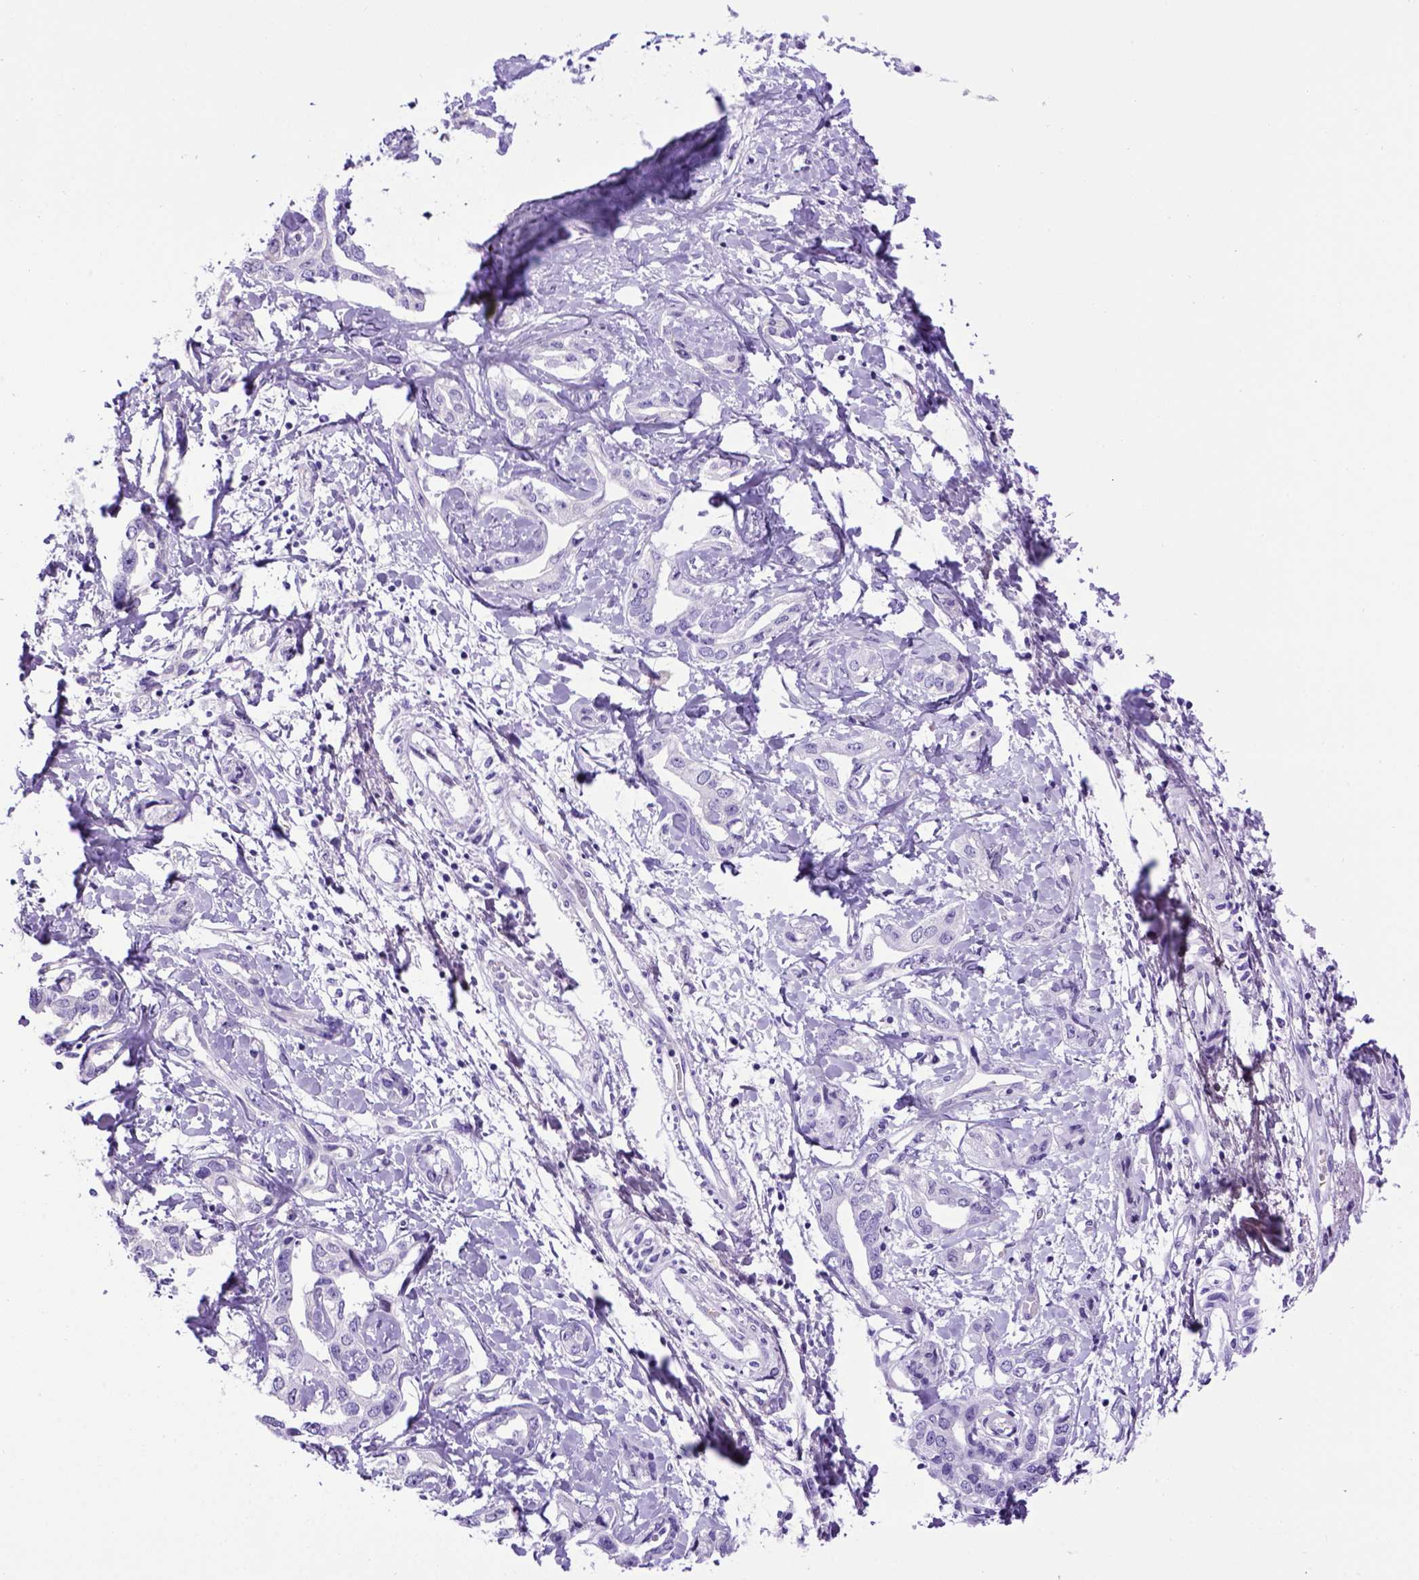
{"staining": {"intensity": "negative", "quantity": "none", "location": "none"}, "tissue": "liver cancer", "cell_type": "Tumor cells", "image_type": "cancer", "snomed": [{"axis": "morphology", "description": "Cholangiocarcinoma"}, {"axis": "topography", "description": "Liver"}], "caption": "Immunohistochemistry (IHC) micrograph of liver cholangiocarcinoma stained for a protein (brown), which exhibits no expression in tumor cells. The staining is performed using DAB brown chromogen with nuclei counter-stained in using hematoxylin.", "gene": "ADAM12", "patient": {"sex": "male", "age": 59}}